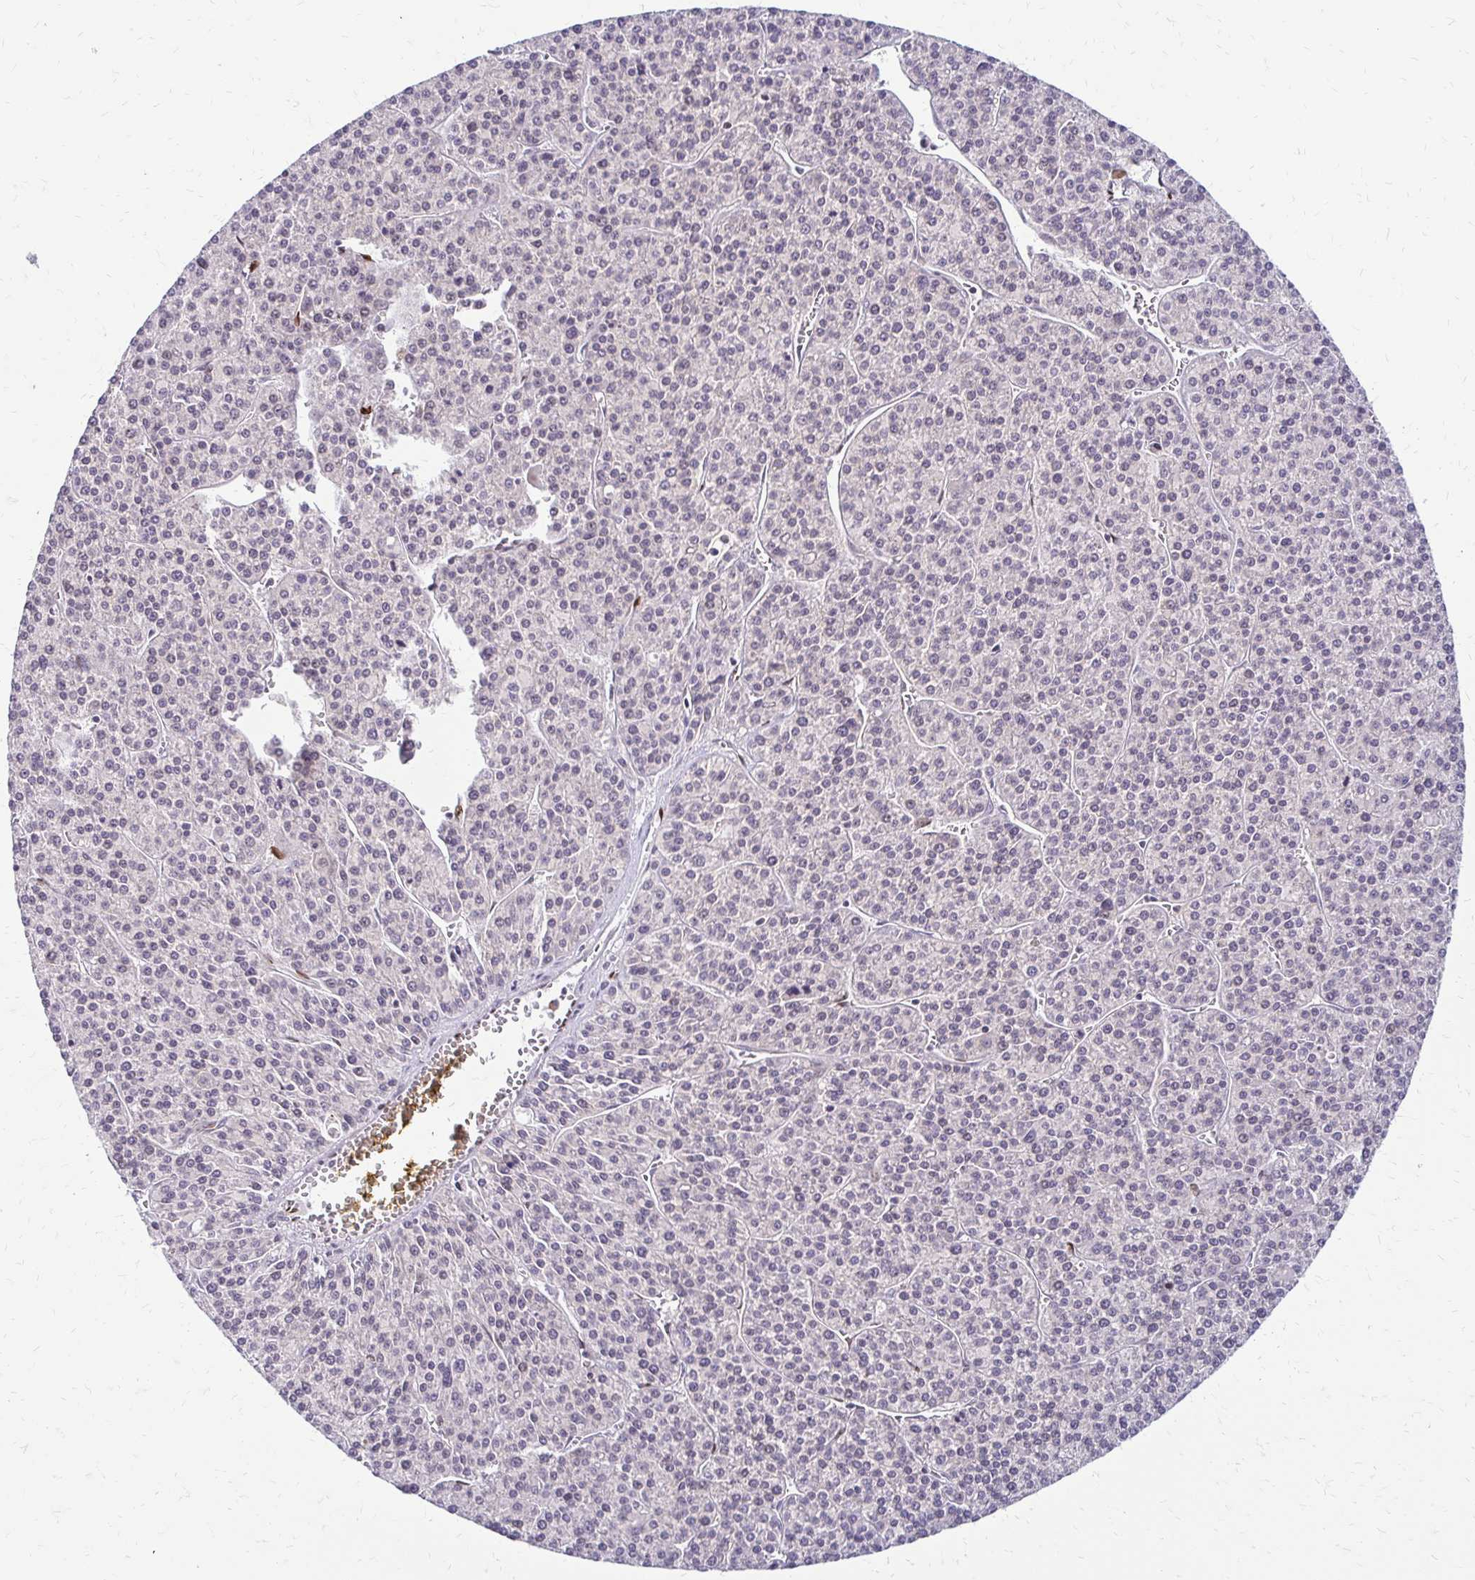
{"staining": {"intensity": "negative", "quantity": "none", "location": "none"}, "tissue": "liver cancer", "cell_type": "Tumor cells", "image_type": "cancer", "snomed": [{"axis": "morphology", "description": "Carcinoma, Hepatocellular, NOS"}, {"axis": "topography", "description": "Liver"}], "caption": "A histopathology image of liver cancer (hepatocellular carcinoma) stained for a protein demonstrates no brown staining in tumor cells.", "gene": "TRIR", "patient": {"sex": "female", "age": 58}}